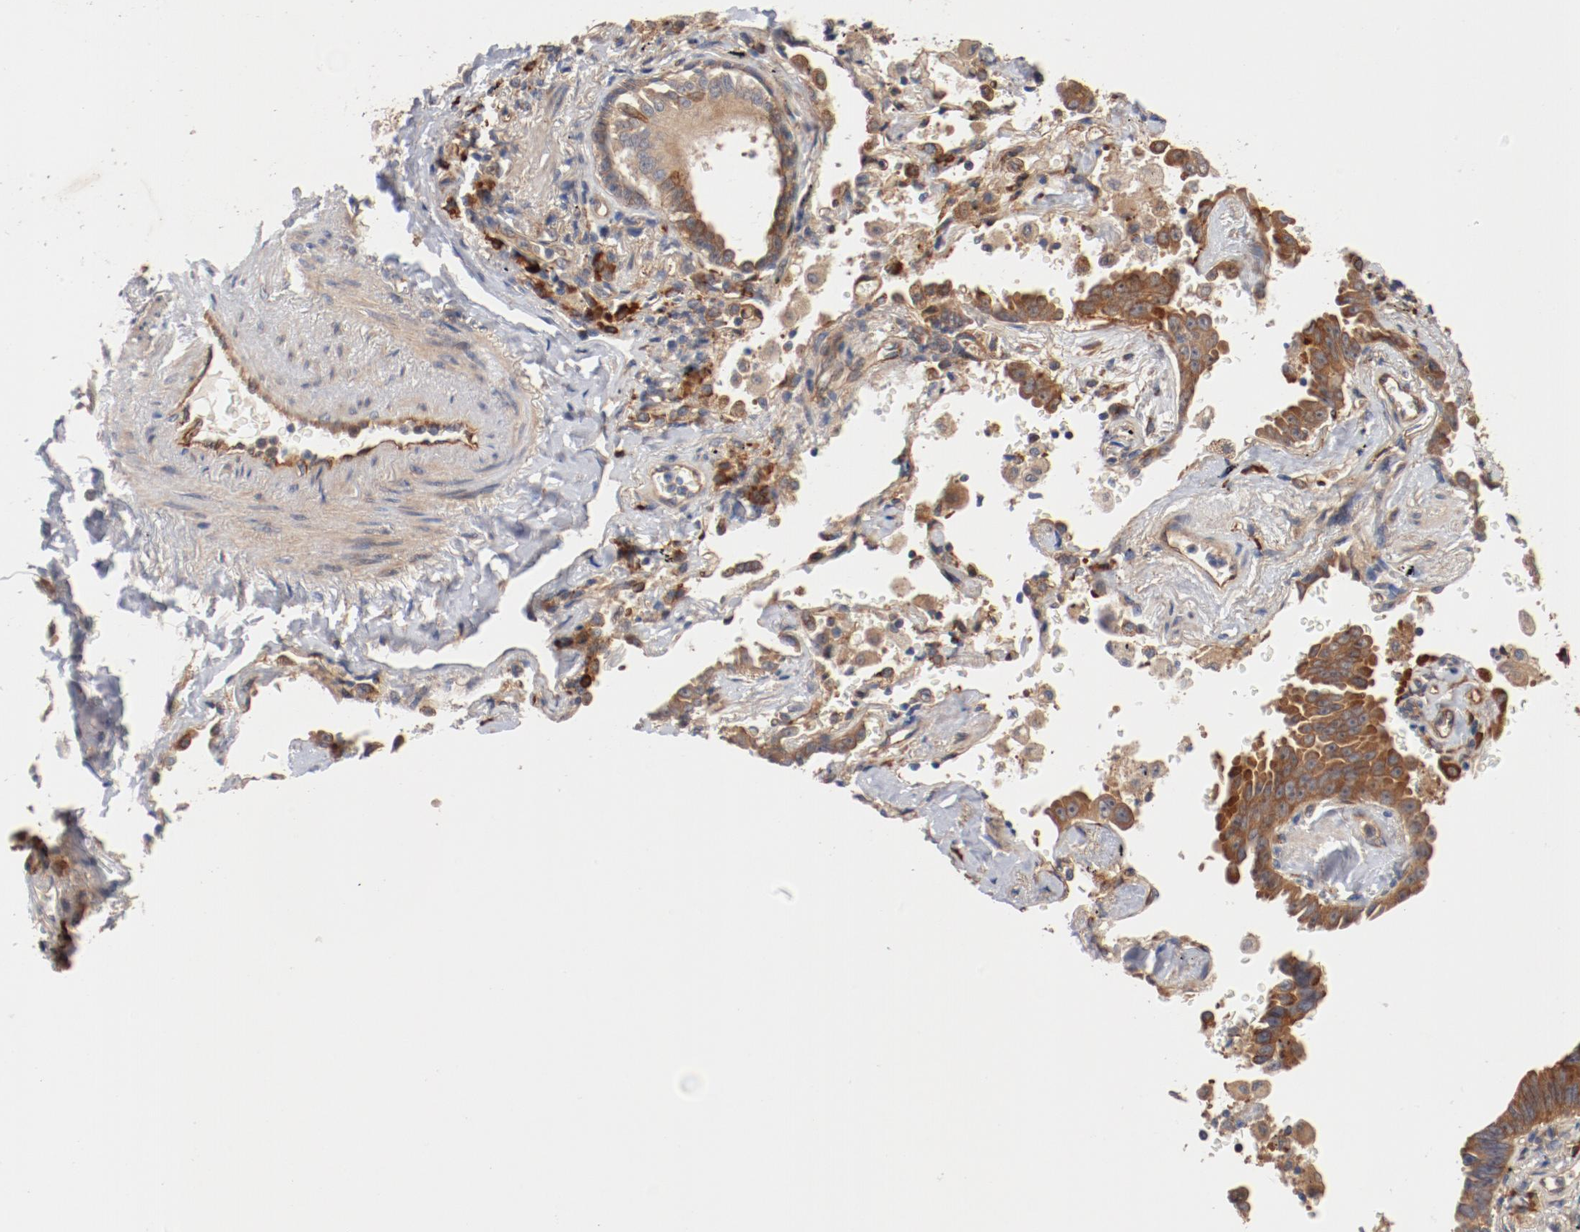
{"staining": {"intensity": "moderate", "quantity": ">75%", "location": "cytoplasmic/membranous"}, "tissue": "lung cancer", "cell_type": "Tumor cells", "image_type": "cancer", "snomed": [{"axis": "morphology", "description": "Adenocarcinoma, NOS"}, {"axis": "topography", "description": "Lung"}], "caption": "The histopathology image shows a brown stain indicating the presence of a protein in the cytoplasmic/membranous of tumor cells in adenocarcinoma (lung). The staining was performed using DAB (3,3'-diaminobenzidine), with brown indicating positive protein expression. Nuclei are stained blue with hematoxylin.", "gene": "PITPNM2", "patient": {"sex": "female", "age": 64}}